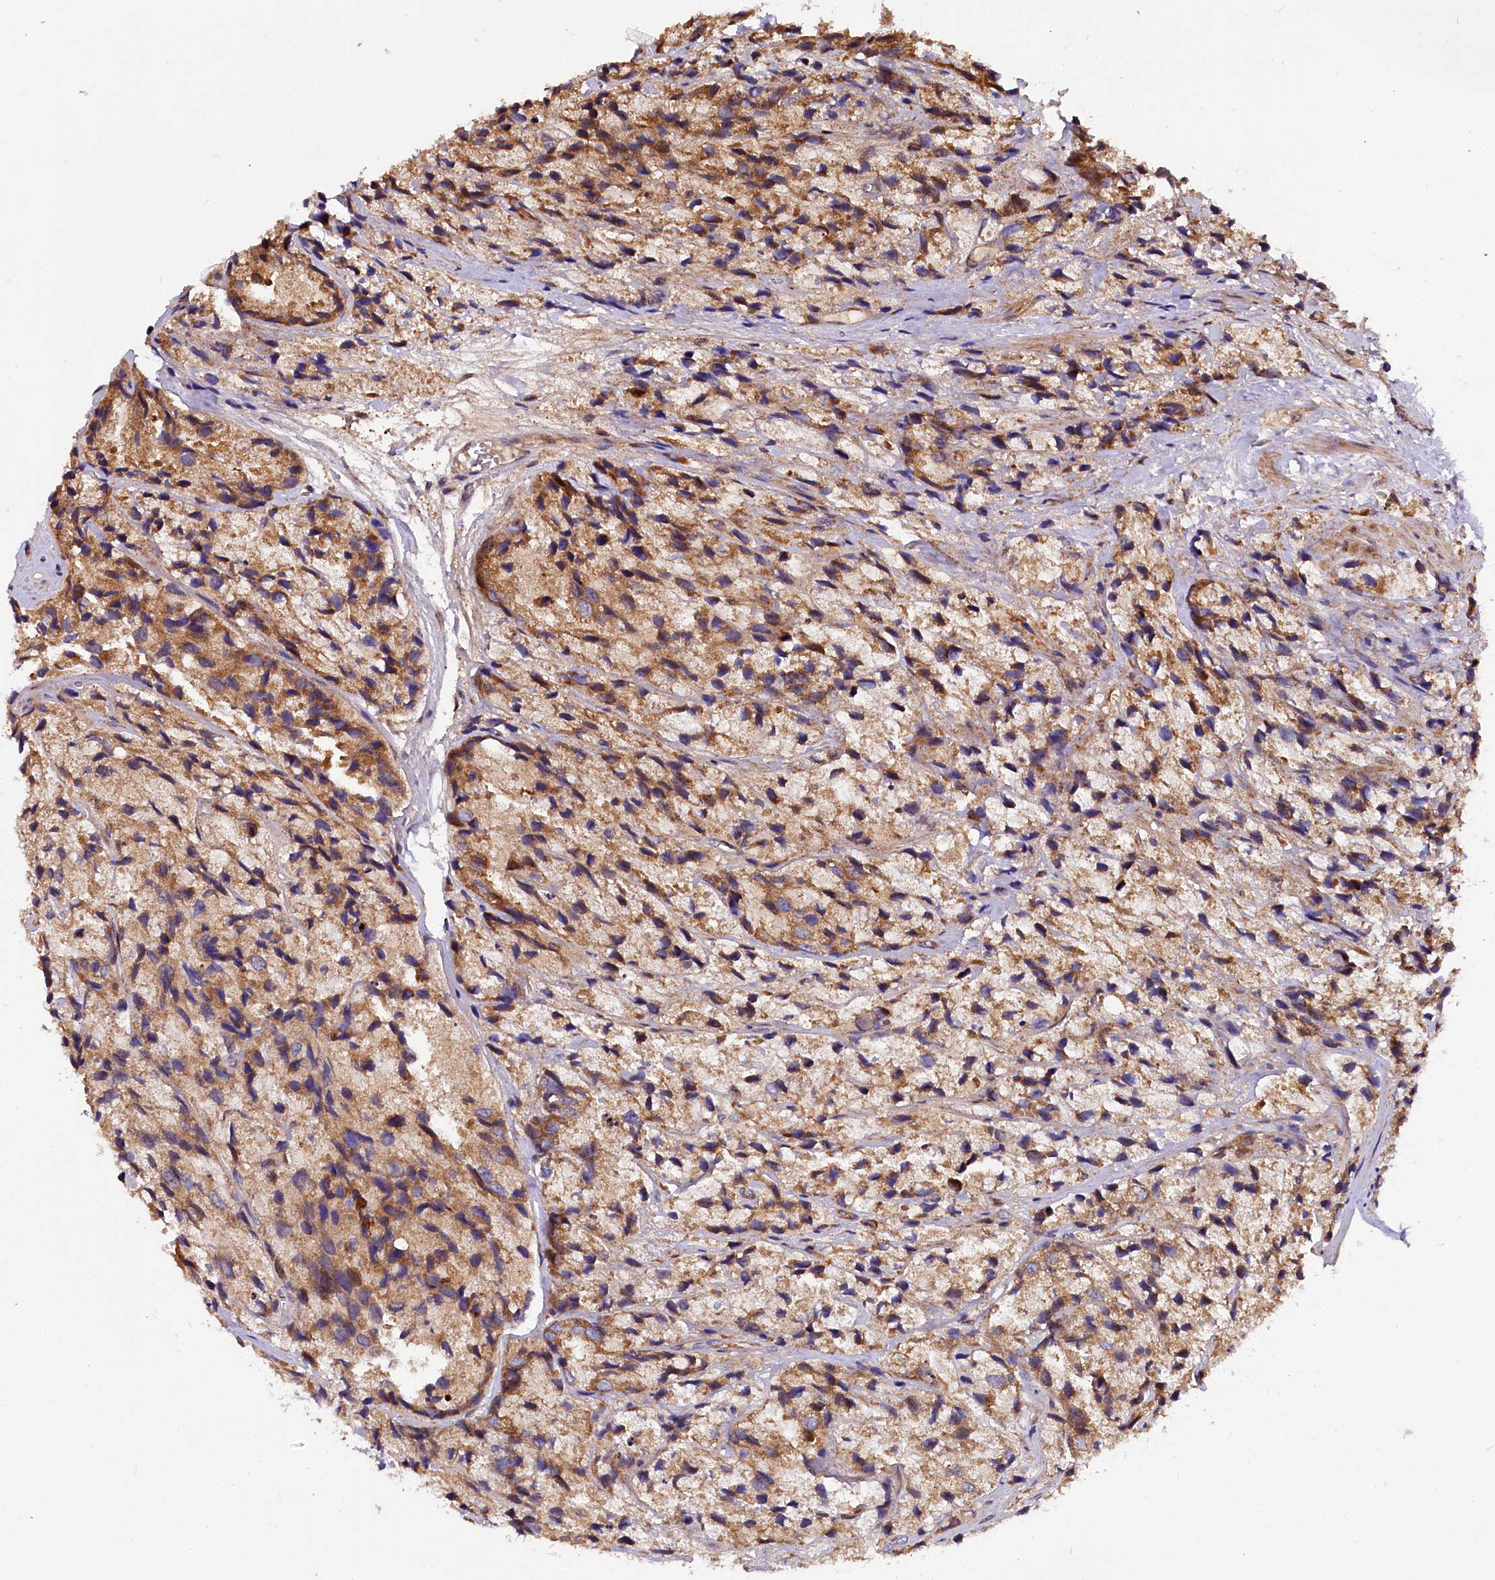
{"staining": {"intensity": "moderate", "quantity": ">75%", "location": "cytoplasmic/membranous"}, "tissue": "prostate cancer", "cell_type": "Tumor cells", "image_type": "cancer", "snomed": [{"axis": "morphology", "description": "Adenocarcinoma, High grade"}, {"axis": "topography", "description": "Prostate"}], "caption": "Protein staining of prostate adenocarcinoma (high-grade) tissue shows moderate cytoplasmic/membranous positivity in about >75% of tumor cells. The staining was performed using DAB to visualize the protein expression in brown, while the nuclei were stained in blue with hematoxylin (Magnification: 20x).", "gene": "PDZRN3", "patient": {"sex": "male", "age": 66}}